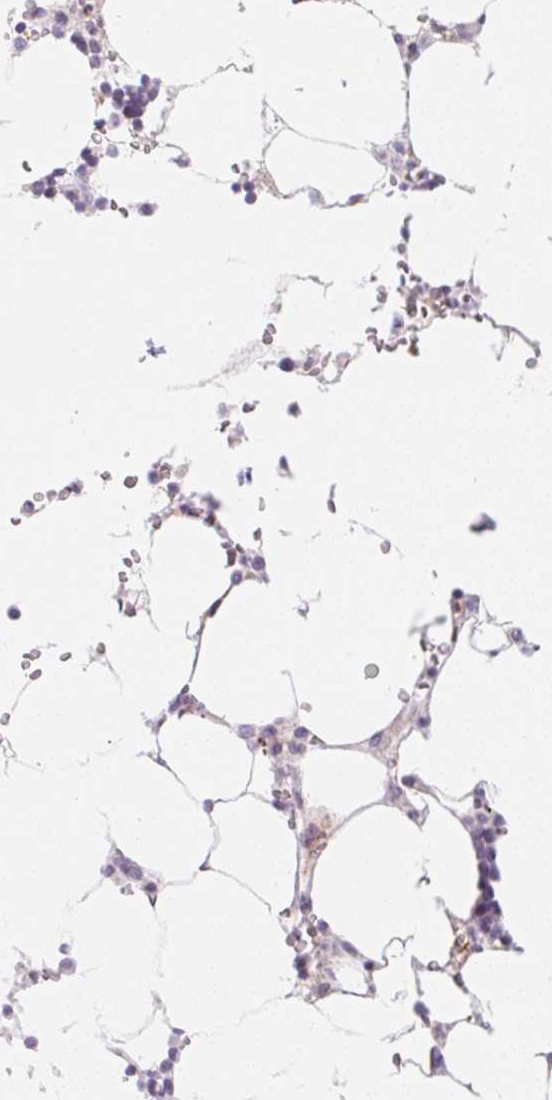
{"staining": {"intensity": "negative", "quantity": "none", "location": "none"}, "tissue": "bone marrow", "cell_type": "Hematopoietic cells", "image_type": "normal", "snomed": [{"axis": "morphology", "description": "Normal tissue, NOS"}, {"axis": "topography", "description": "Bone marrow"}], "caption": "High magnification brightfield microscopy of unremarkable bone marrow stained with DAB (brown) and counterstained with hematoxylin (blue): hematopoietic cells show no significant positivity.", "gene": "CASKIN1", "patient": {"sex": "male", "age": 64}}